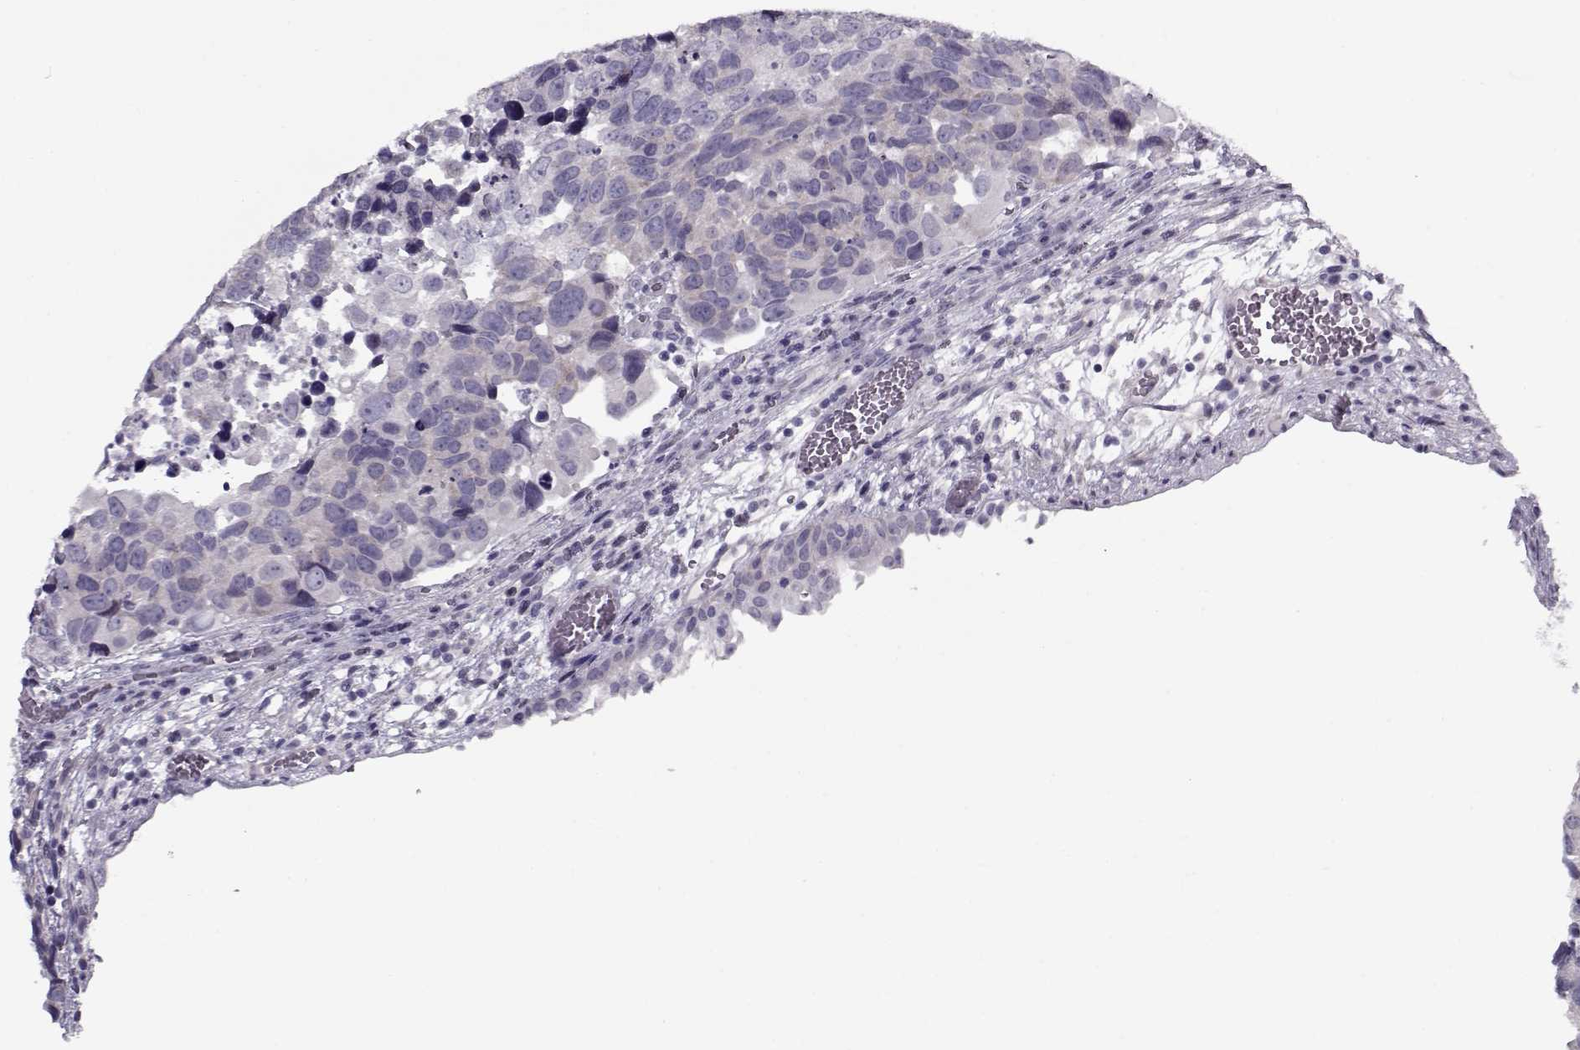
{"staining": {"intensity": "negative", "quantity": "none", "location": "none"}, "tissue": "urothelial cancer", "cell_type": "Tumor cells", "image_type": "cancer", "snomed": [{"axis": "morphology", "description": "Urothelial carcinoma, High grade"}, {"axis": "topography", "description": "Urinary bladder"}], "caption": "This is an immunohistochemistry image of high-grade urothelial carcinoma. There is no staining in tumor cells.", "gene": "CIBAR1", "patient": {"sex": "male", "age": 60}}